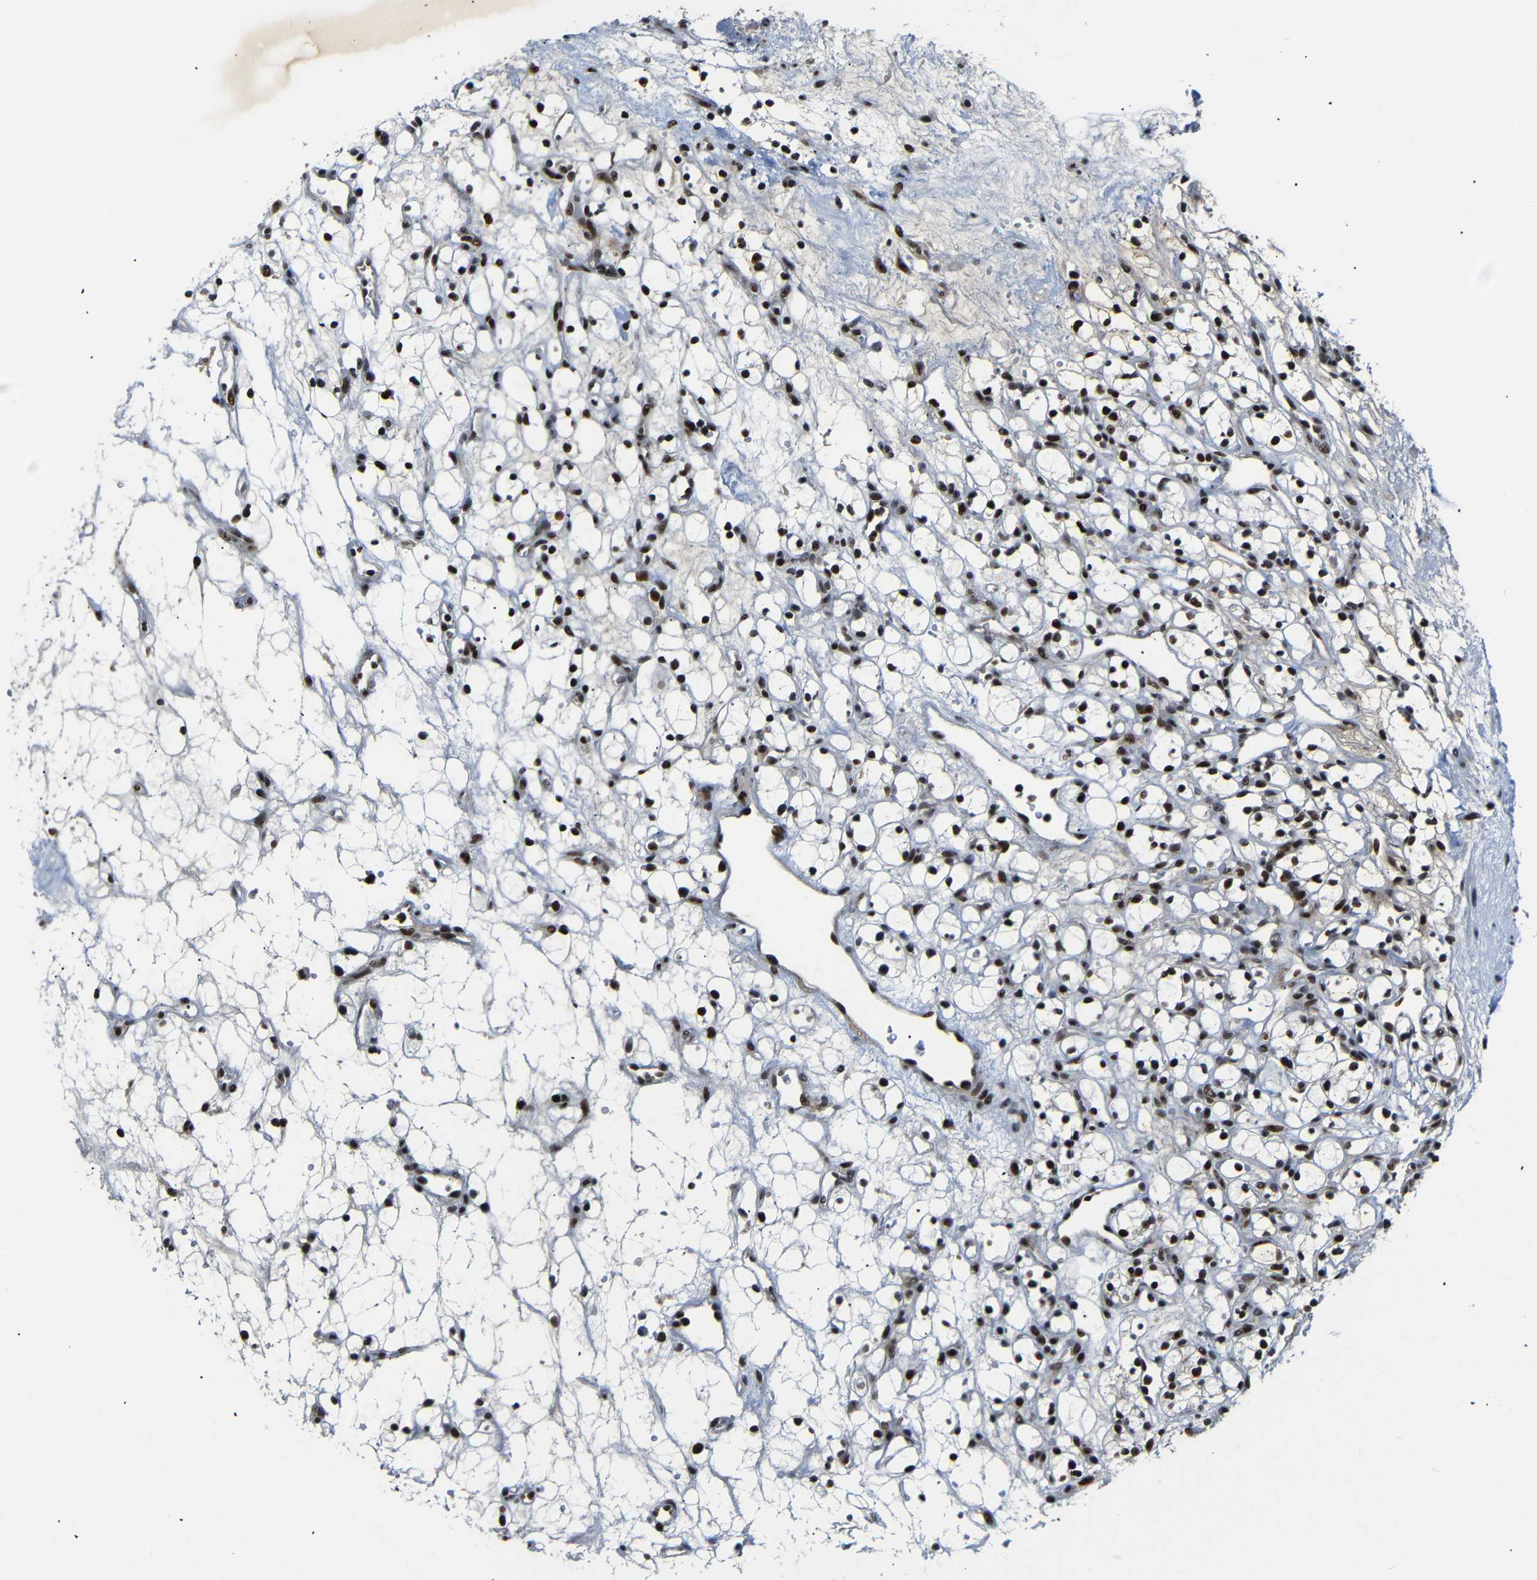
{"staining": {"intensity": "strong", "quantity": ">75%", "location": "nuclear"}, "tissue": "renal cancer", "cell_type": "Tumor cells", "image_type": "cancer", "snomed": [{"axis": "morphology", "description": "Adenocarcinoma, NOS"}, {"axis": "topography", "description": "Kidney"}], "caption": "Protein positivity by immunohistochemistry (IHC) shows strong nuclear positivity in about >75% of tumor cells in renal cancer (adenocarcinoma).", "gene": "SETDB2", "patient": {"sex": "female", "age": 60}}